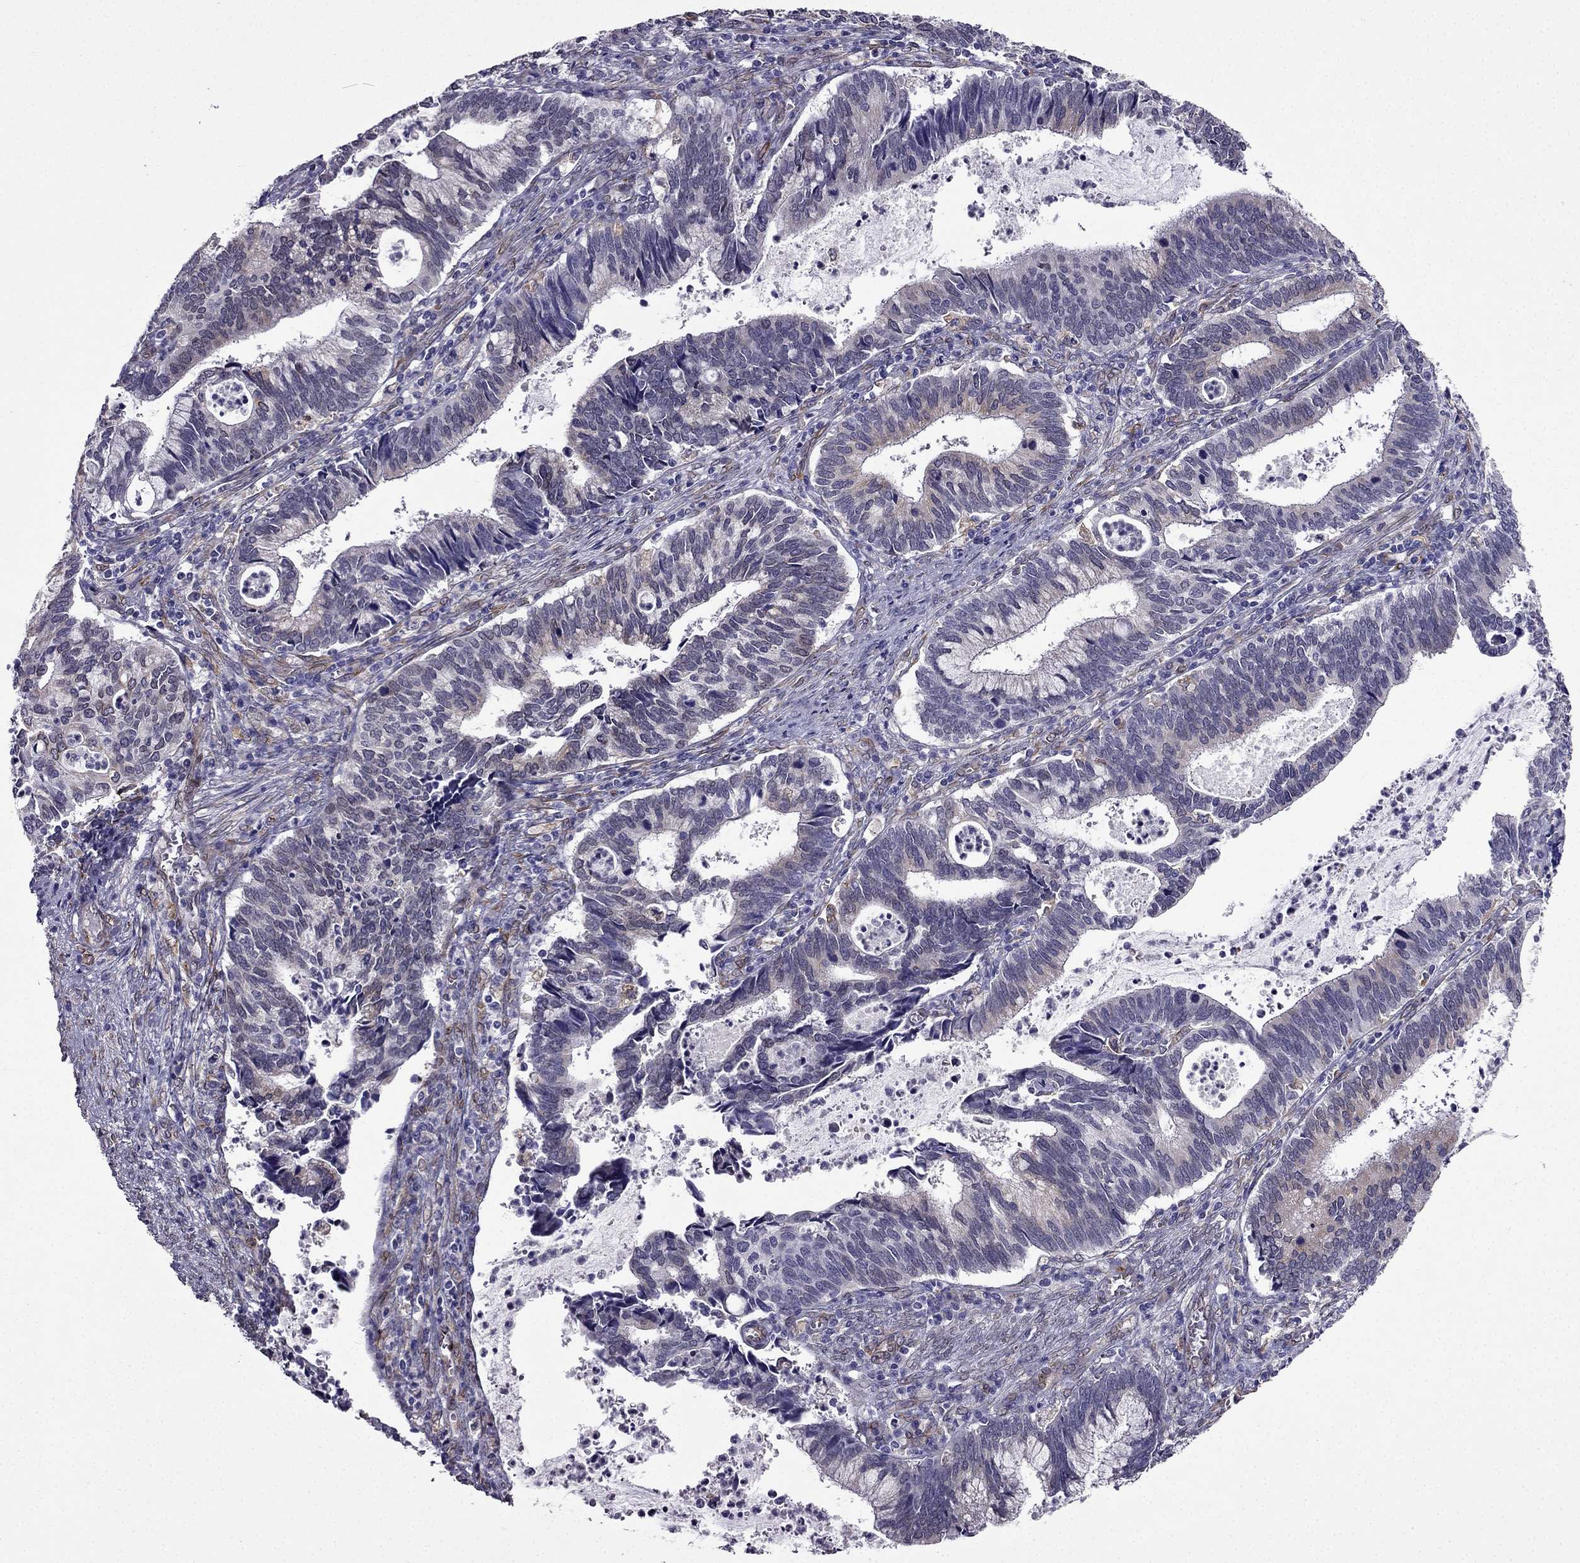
{"staining": {"intensity": "moderate", "quantity": "25%-75%", "location": "cytoplasmic/membranous"}, "tissue": "cervical cancer", "cell_type": "Tumor cells", "image_type": "cancer", "snomed": [{"axis": "morphology", "description": "Adenocarcinoma, NOS"}, {"axis": "topography", "description": "Cervix"}], "caption": "Cervical cancer stained for a protein shows moderate cytoplasmic/membranous positivity in tumor cells.", "gene": "IKBIP", "patient": {"sex": "female", "age": 42}}